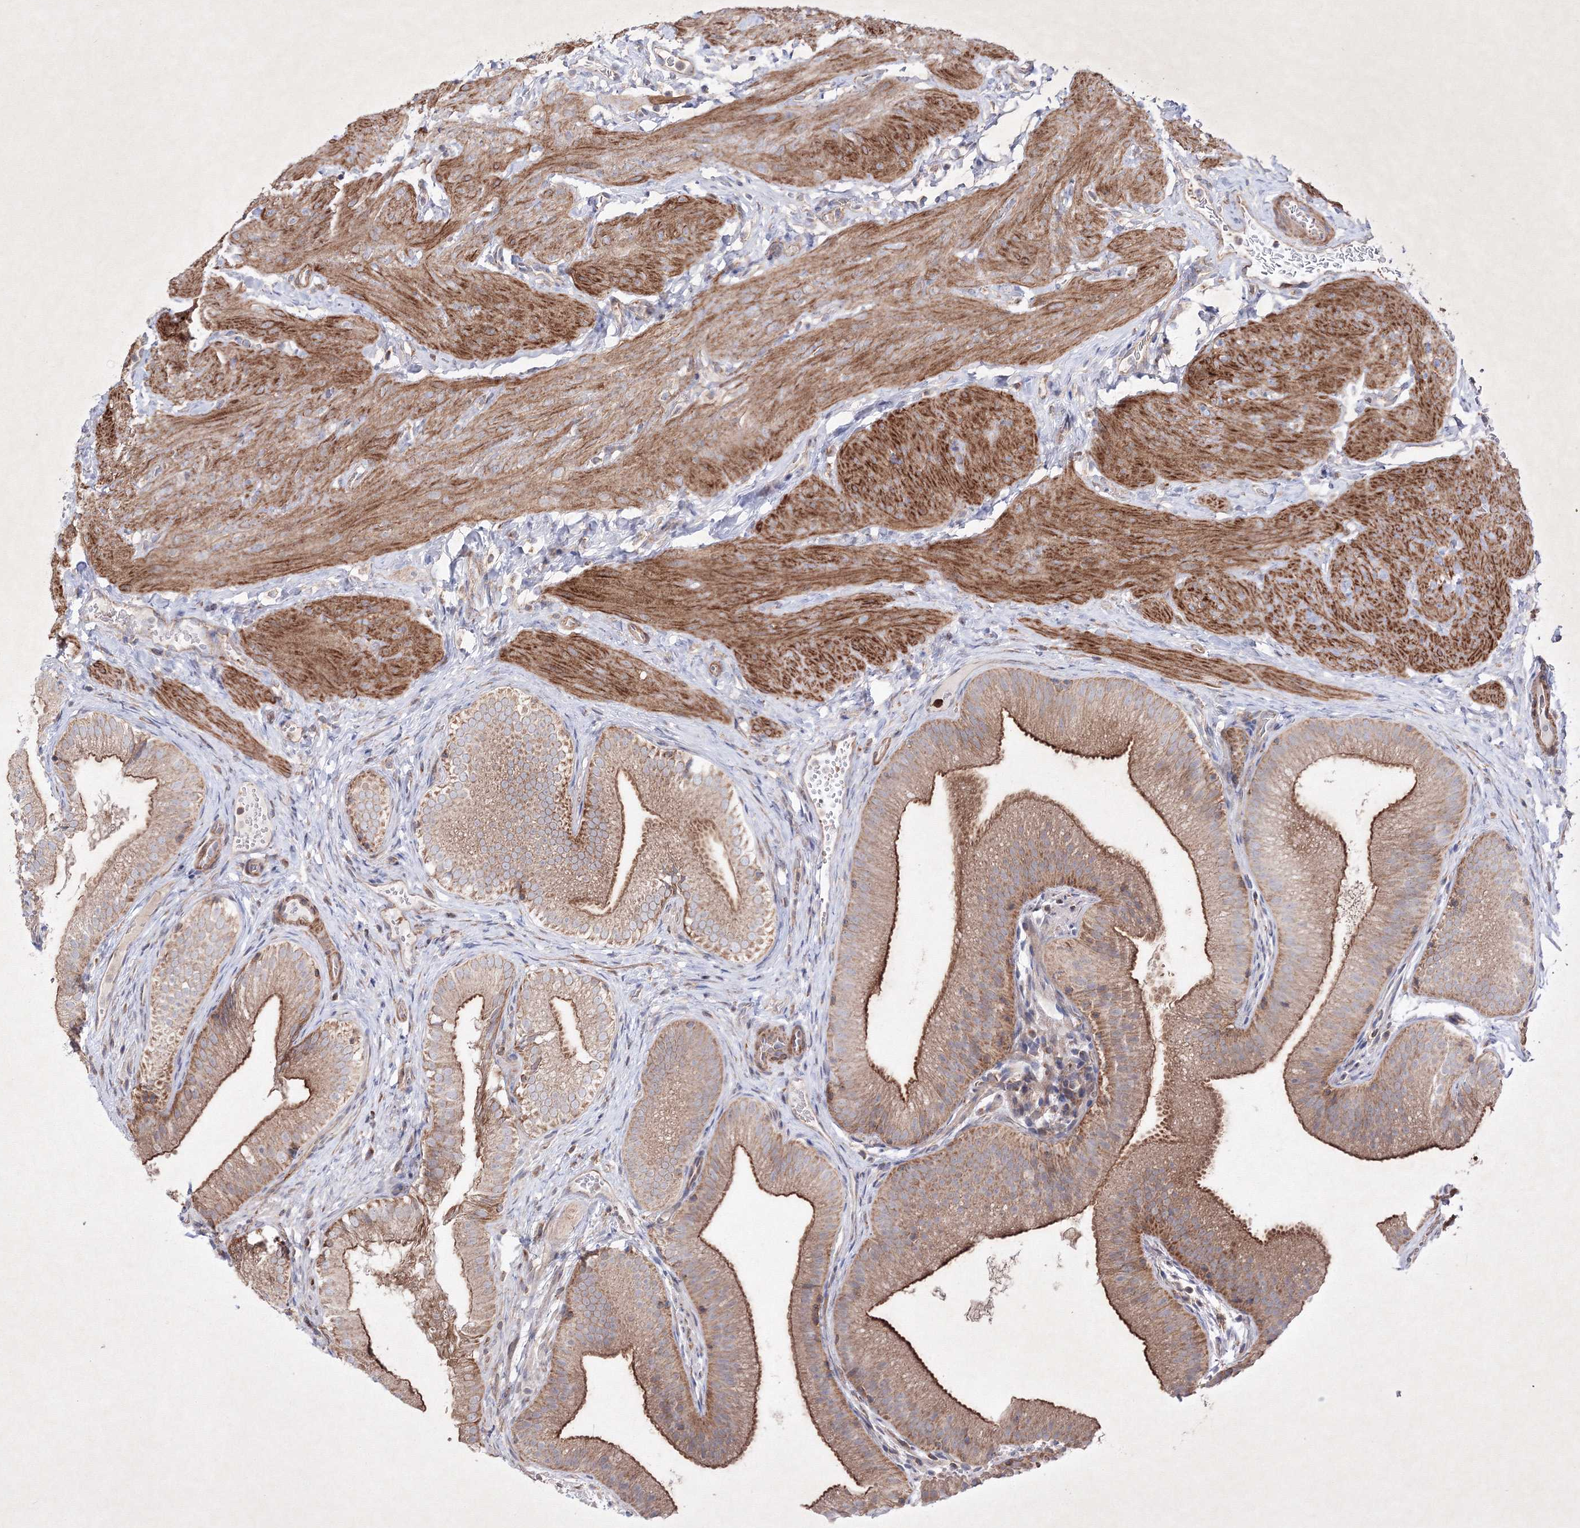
{"staining": {"intensity": "strong", "quantity": ">75%", "location": "cytoplasmic/membranous"}, "tissue": "gallbladder", "cell_type": "Glandular cells", "image_type": "normal", "snomed": [{"axis": "morphology", "description": "Normal tissue, NOS"}, {"axis": "topography", "description": "Gallbladder"}], "caption": "Approximately >75% of glandular cells in unremarkable gallbladder show strong cytoplasmic/membranous protein expression as visualized by brown immunohistochemical staining.", "gene": "OPA1", "patient": {"sex": "female", "age": 30}}